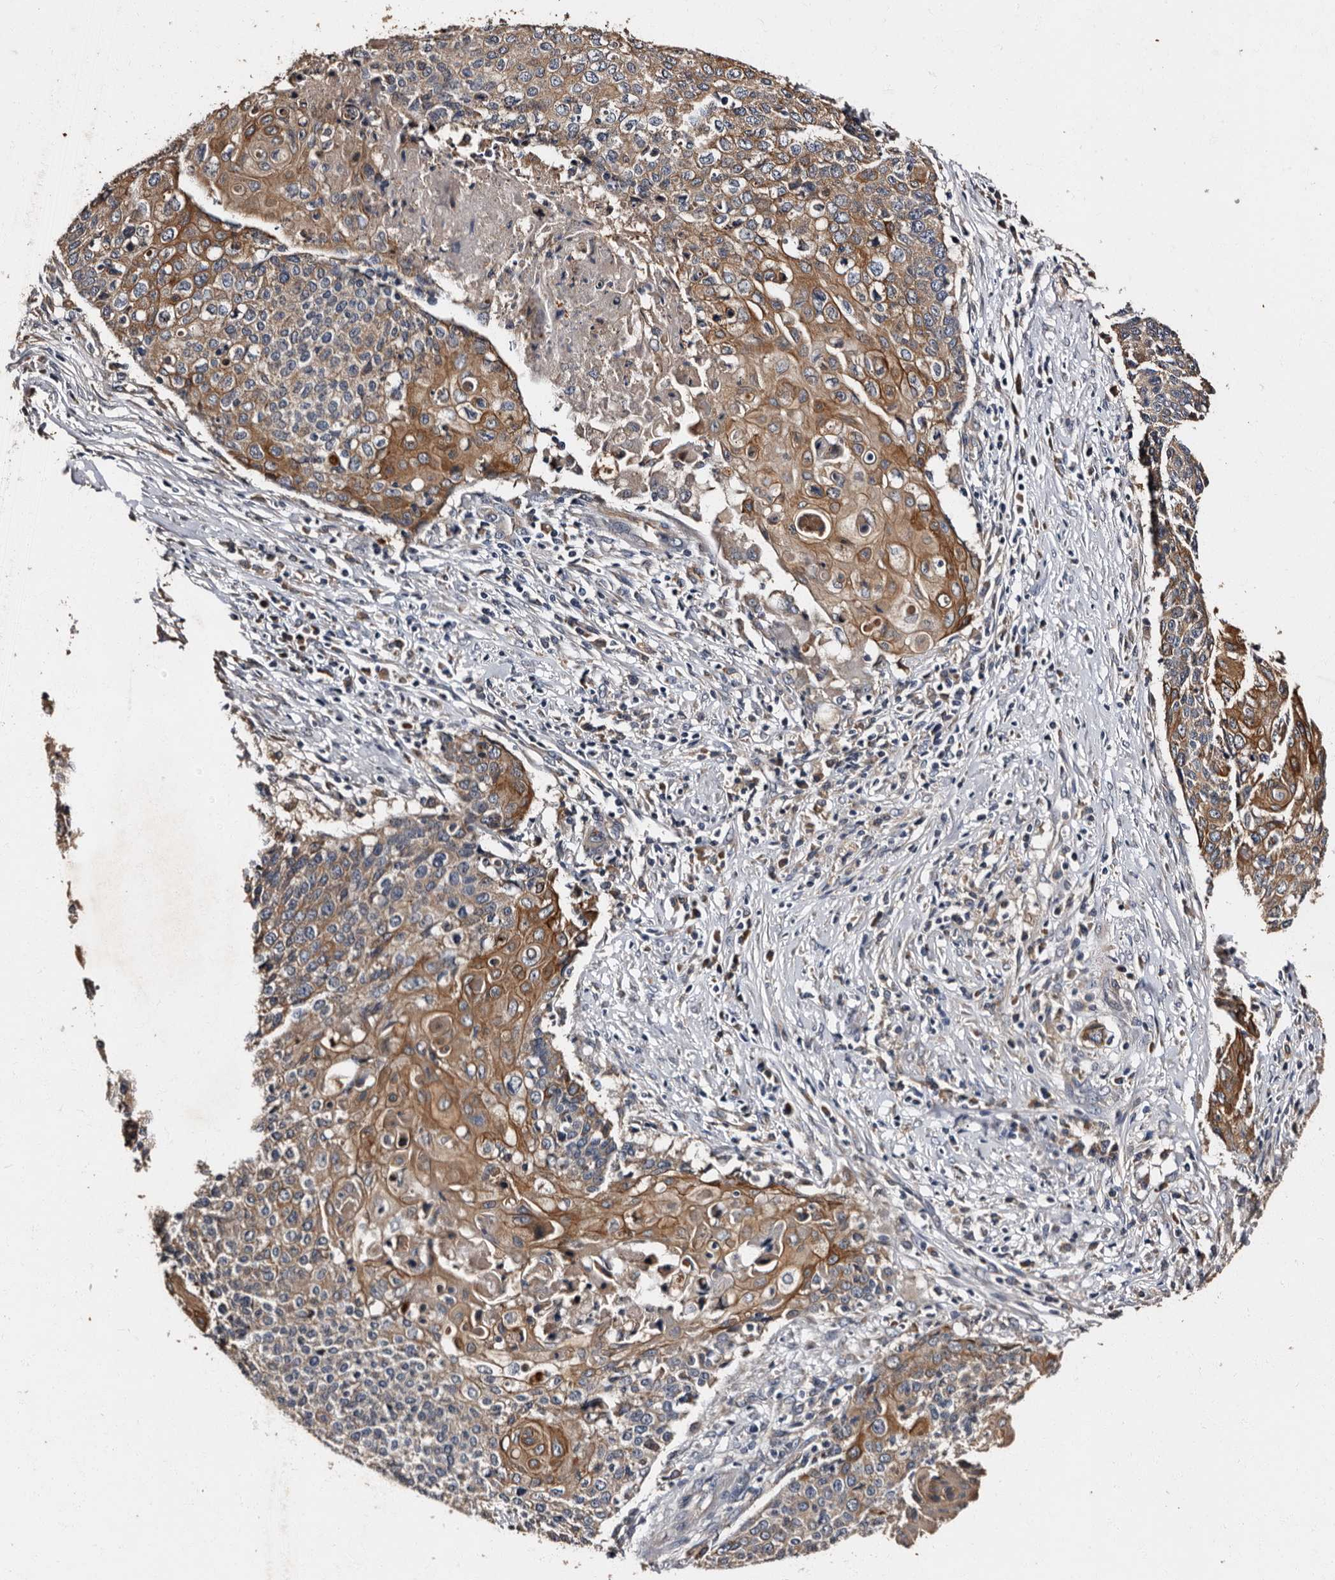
{"staining": {"intensity": "moderate", "quantity": "25%-75%", "location": "cytoplasmic/membranous"}, "tissue": "cervical cancer", "cell_type": "Tumor cells", "image_type": "cancer", "snomed": [{"axis": "morphology", "description": "Squamous cell carcinoma, NOS"}, {"axis": "topography", "description": "Cervix"}], "caption": "Protein expression by IHC shows moderate cytoplasmic/membranous expression in approximately 25%-75% of tumor cells in cervical squamous cell carcinoma.", "gene": "ADCK5", "patient": {"sex": "female", "age": 39}}